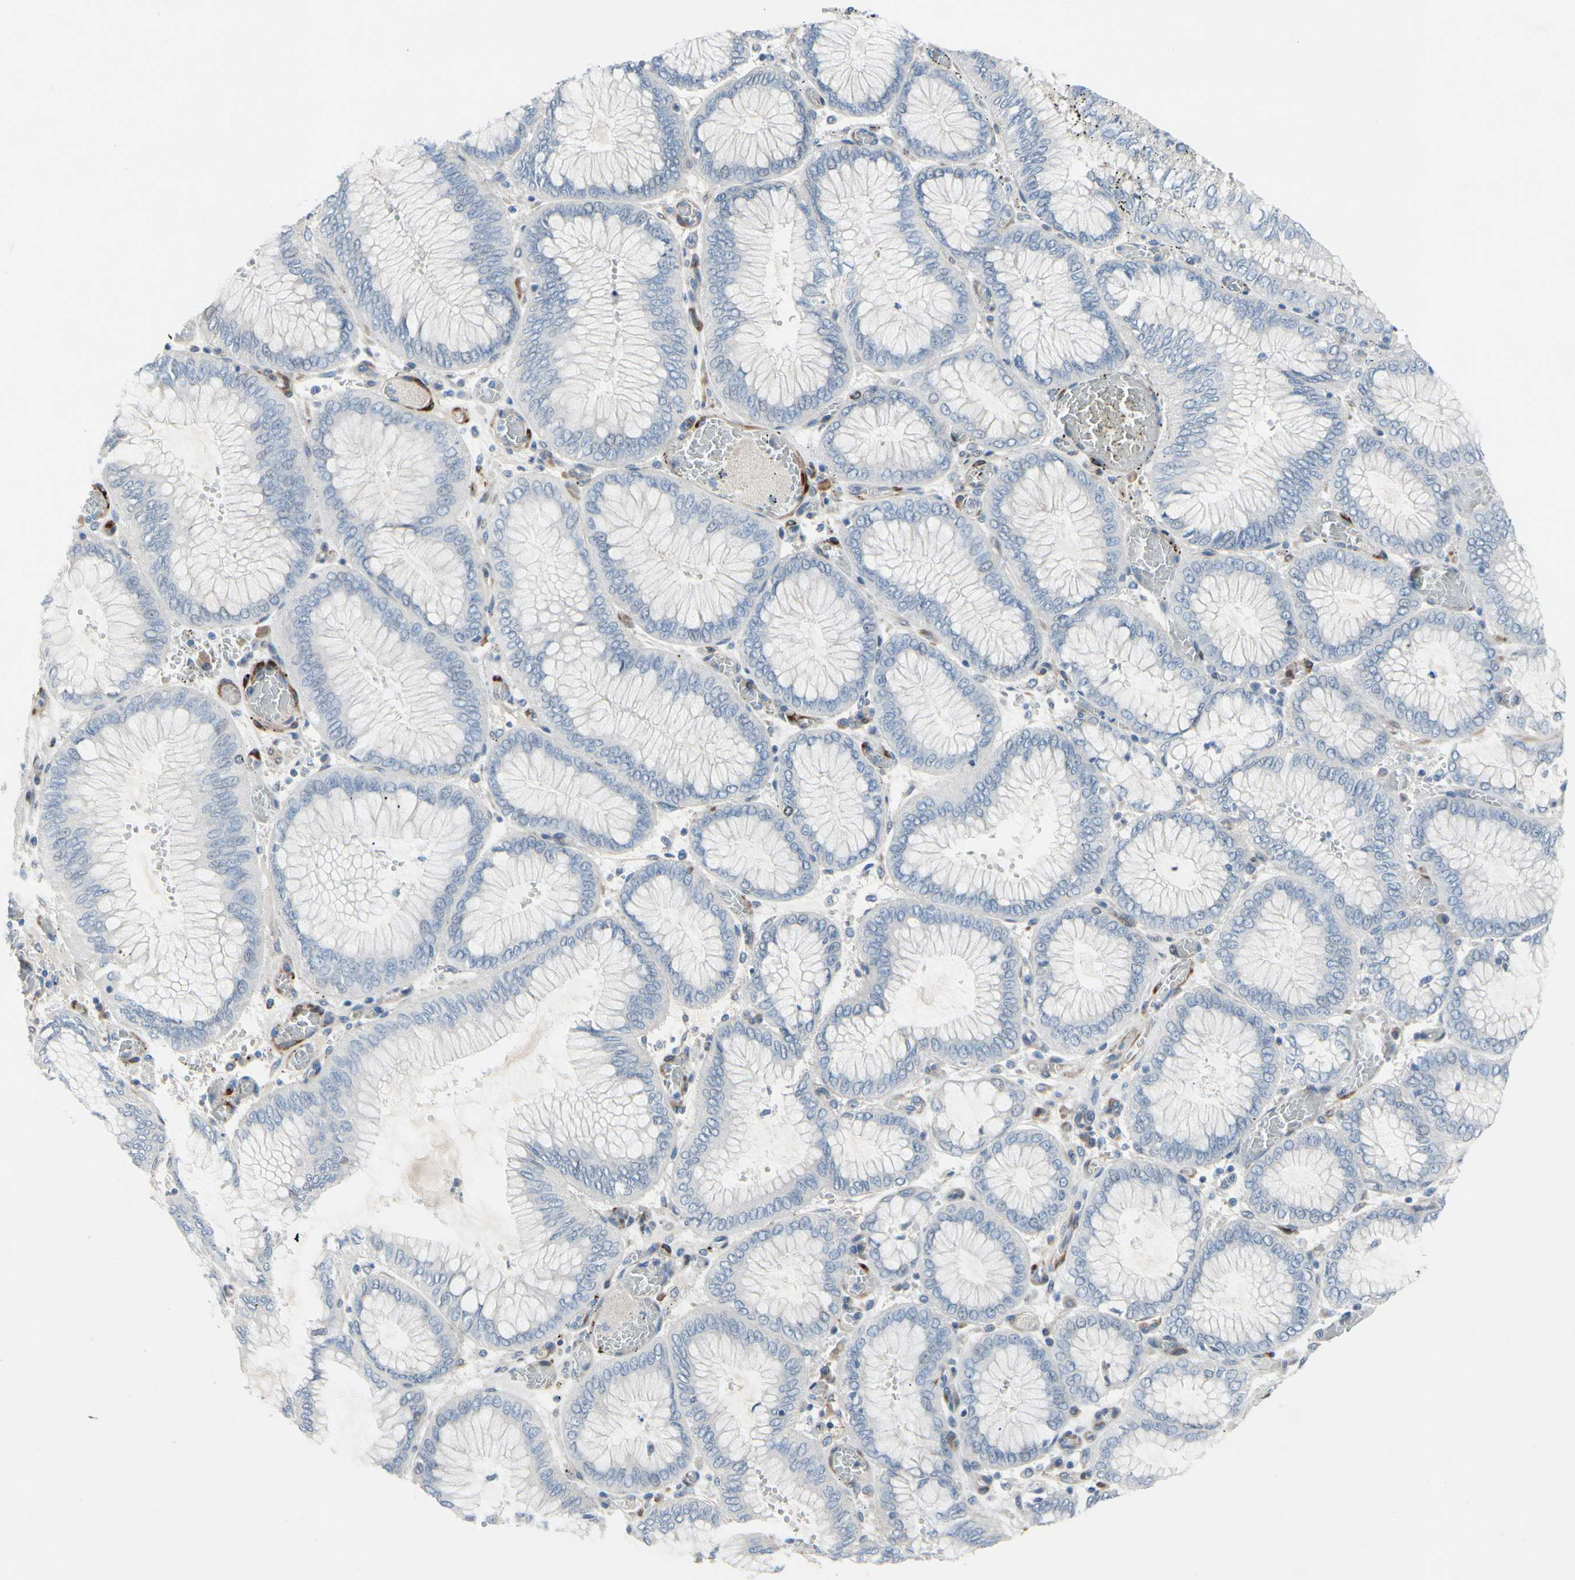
{"staining": {"intensity": "negative", "quantity": "none", "location": "none"}, "tissue": "stomach cancer", "cell_type": "Tumor cells", "image_type": "cancer", "snomed": [{"axis": "morphology", "description": "Normal tissue, NOS"}, {"axis": "morphology", "description": "Adenocarcinoma, NOS"}, {"axis": "topography", "description": "Stomach, upper"}, {"axis": "topography", "description": "Stomach"}], "caption": "Immunohistochemical staining of human adenocarcinoma (stomach) exhibits no significant positivity in tumor cells.", "gene": "MAP2", "patient": {"sex": "male", "age": 76}}